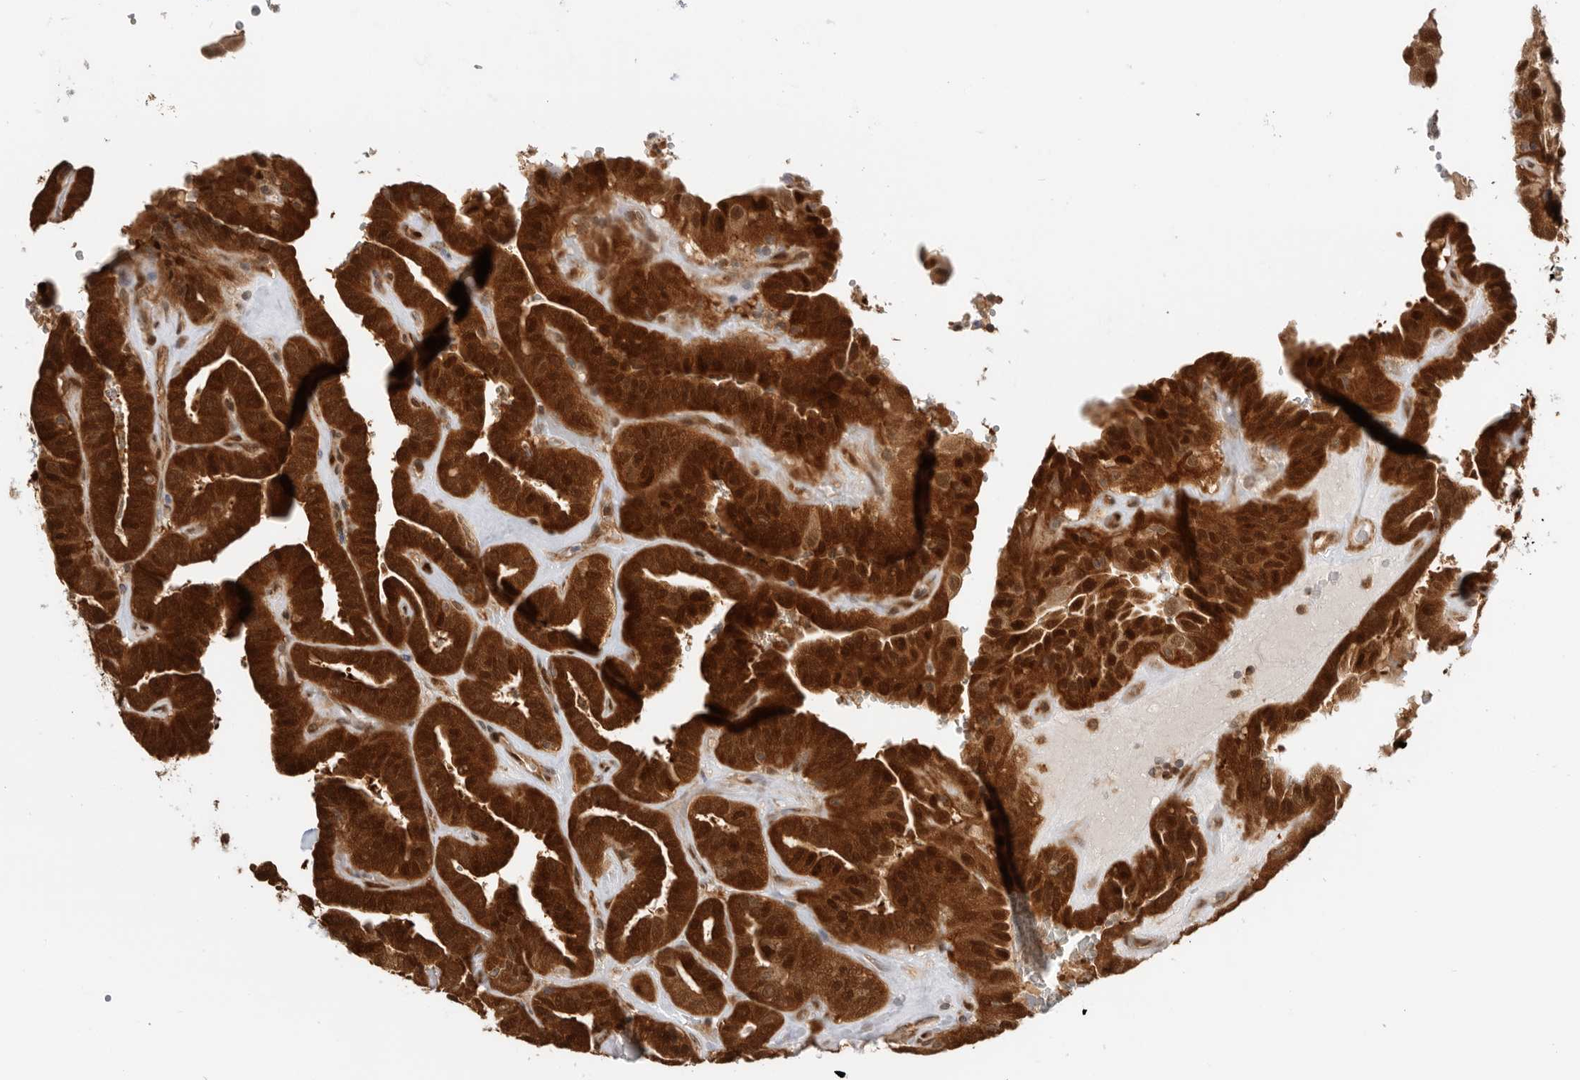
{"staining": {"intensity": "strong", "quantity": ">75%", "location": "cytoplasmic/membranous,nuclear"}, "tissue": "thyroid cancer", "cell_type": "Tumor cells", "image_type": "cancer", "snomed": [{"axis": "morphology", "description": "Papillary adenocarcinoma, NOS"}, {"axis": "topography", "description": "Thyroid gland"}], "caption": "Strong cytoplasmic/membranous and nuclear staining for a protein is appreciated in about >75% of tumor cells of papillary adenocarcinoma (thyroid) using immunohistochemistry.", "gene": "DCAF8", "patient": {"sex": "male", "age": 77}}